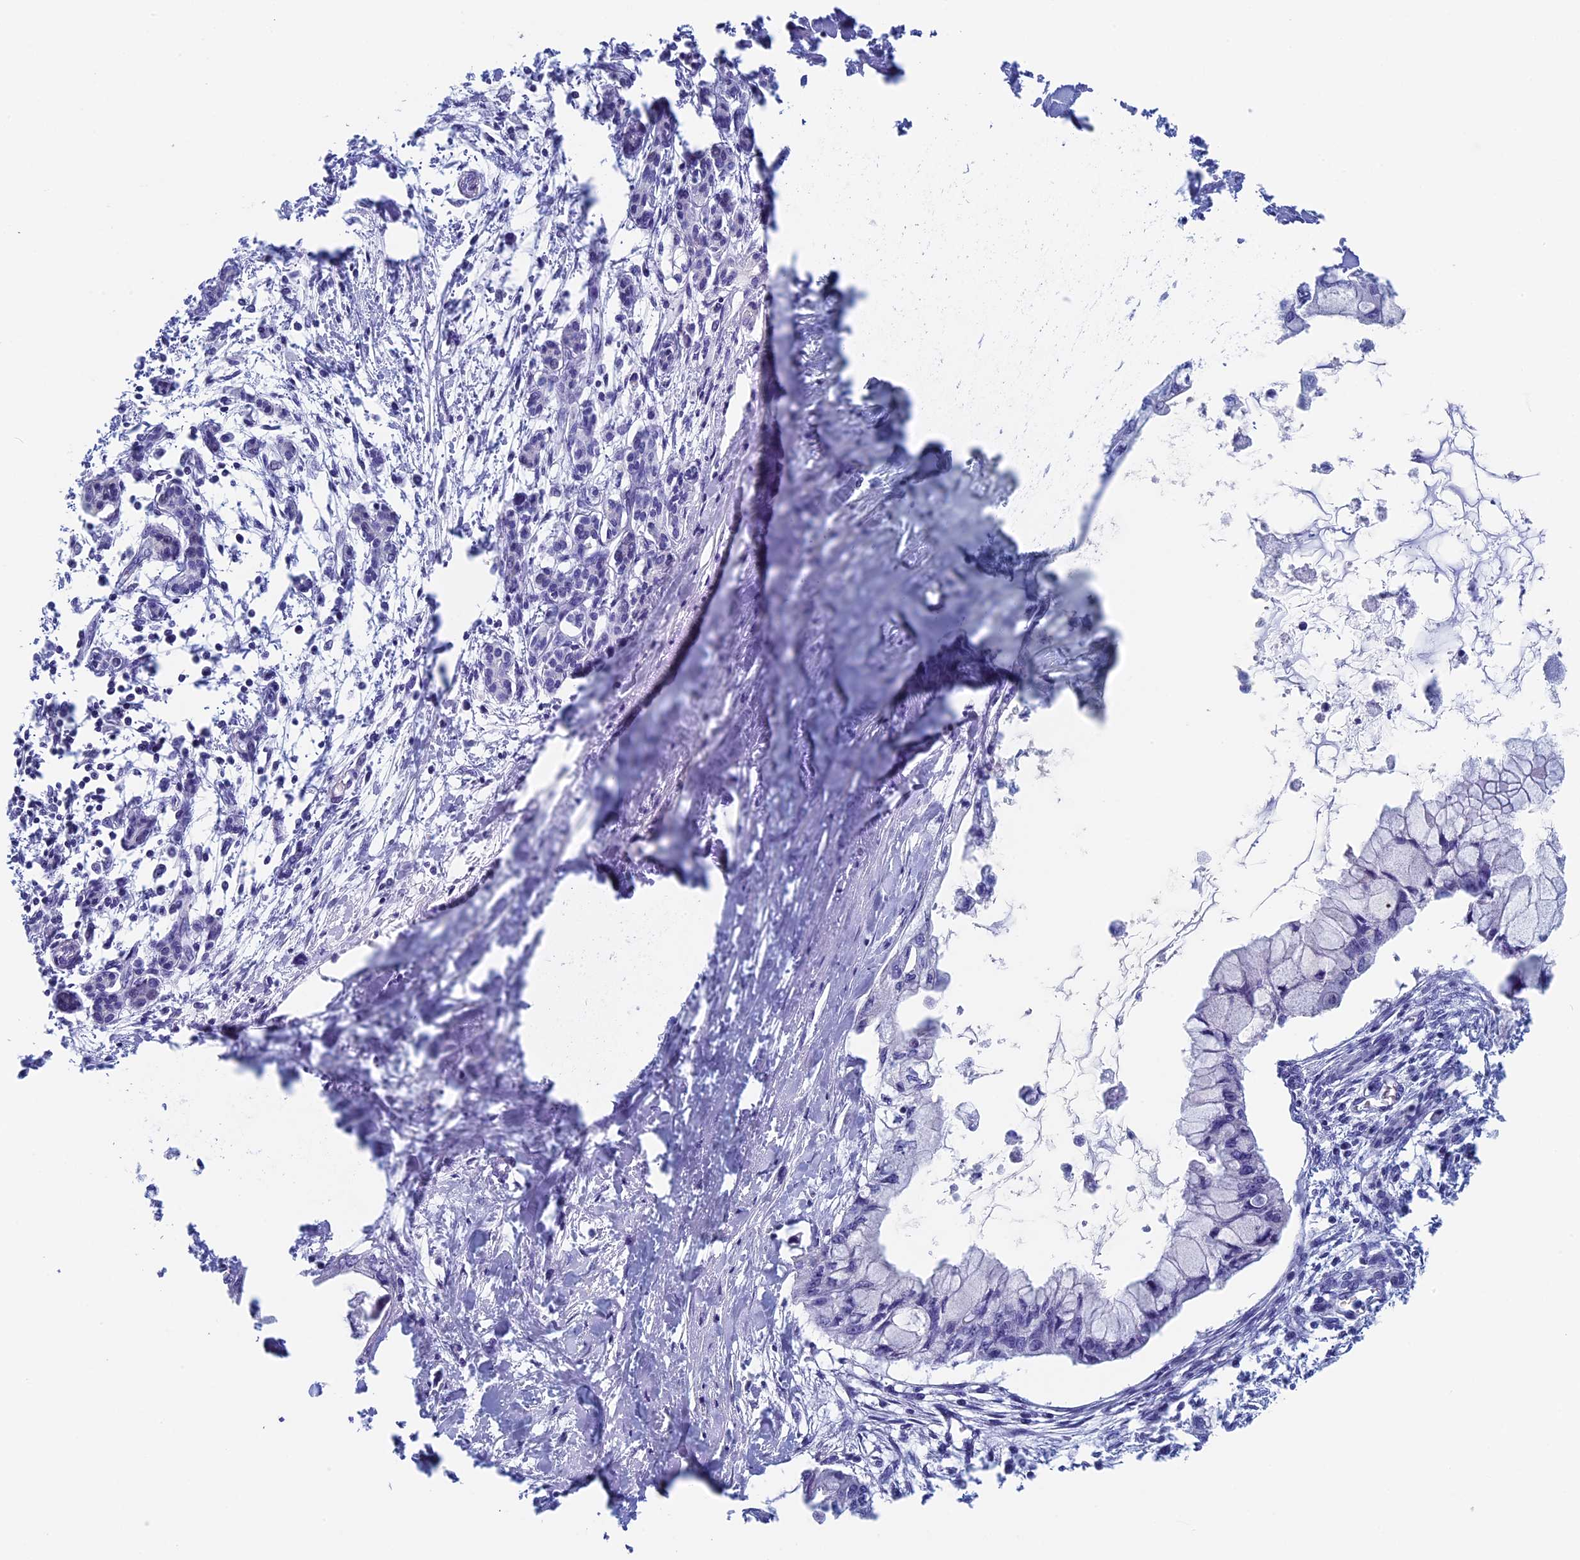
{"staining": {"intensity": "negative", "quantity": "none", "location": "none"}, "tissue": "pancreatic cancer", "cell_type": "Tumor cells", "image_type": "cancer", "snomed": [{"axis": "morphology", "description": "Adenocarcinoma, NOS"}, {"axis": "topography", "description": "Pancreas"}], "caption": "DAB immunohistochemical staining of human adenocarcinoma (pancreatic) reveals no significant staining in tumor cells.", "gene": "MAGEB6", "patient": {"sex": "male", "age": 48}}